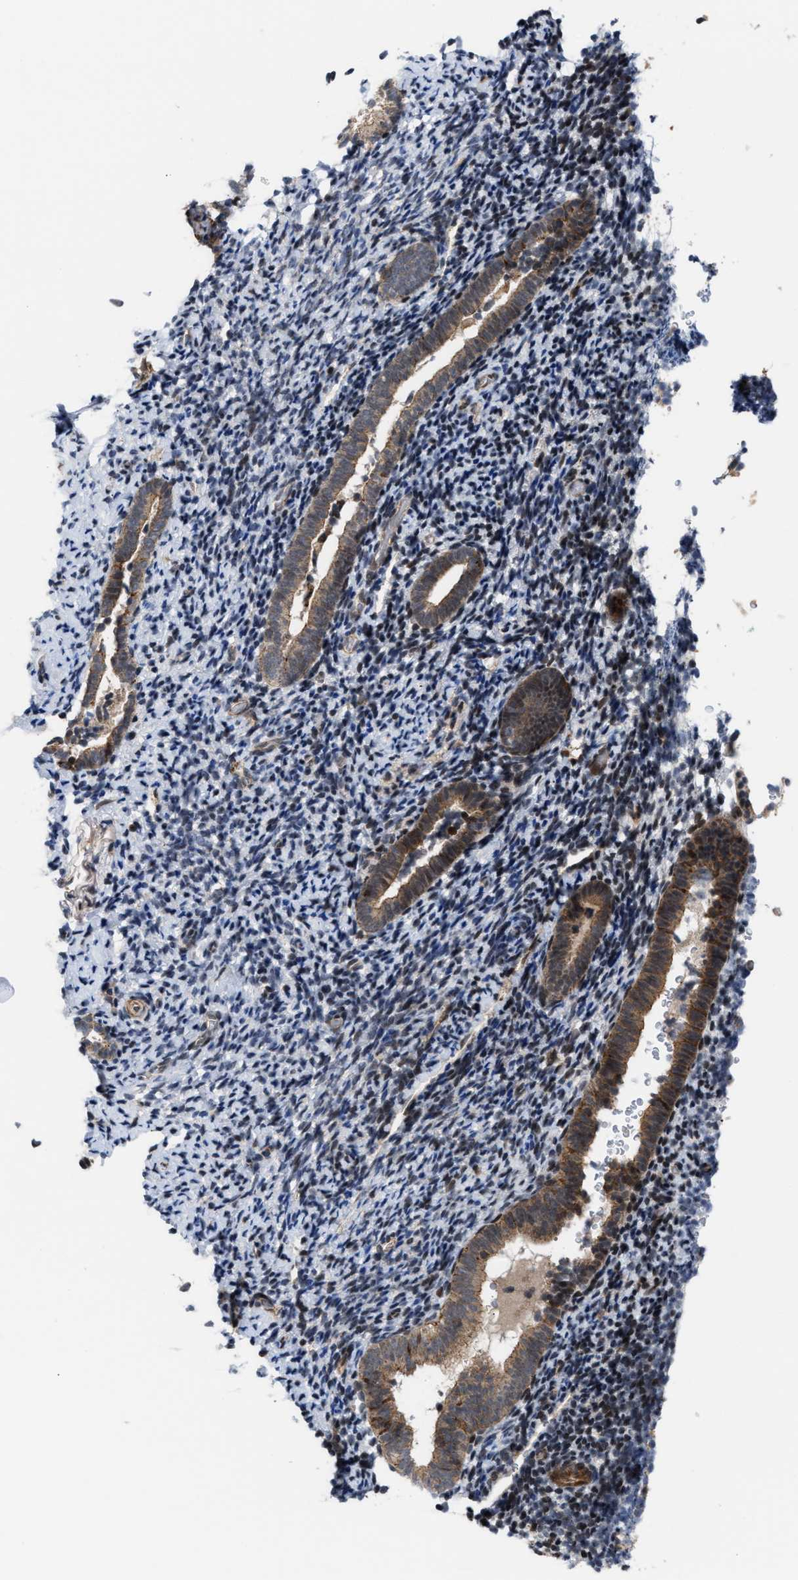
{"staining": {"intensity": "moderate", "quantity": "25%-75%", "location": "nuclear"}, "tissue": "endometrium", "cell_type": "Cells in endometrial stroma", "image_type": "normal", "snomed": [{"axis": "morphology", "description": "Normal tissue, NOS"}, {"axis": "topography", "description": "Endometrium"}], "caption": "Cells in endometrial stroma demonstrate medium levels of moderate nuclear positivity in about 25%-75% of cells in benign endometrium.", "gene": "STAU2", "patient": {"sex": "female", "age": 51}}